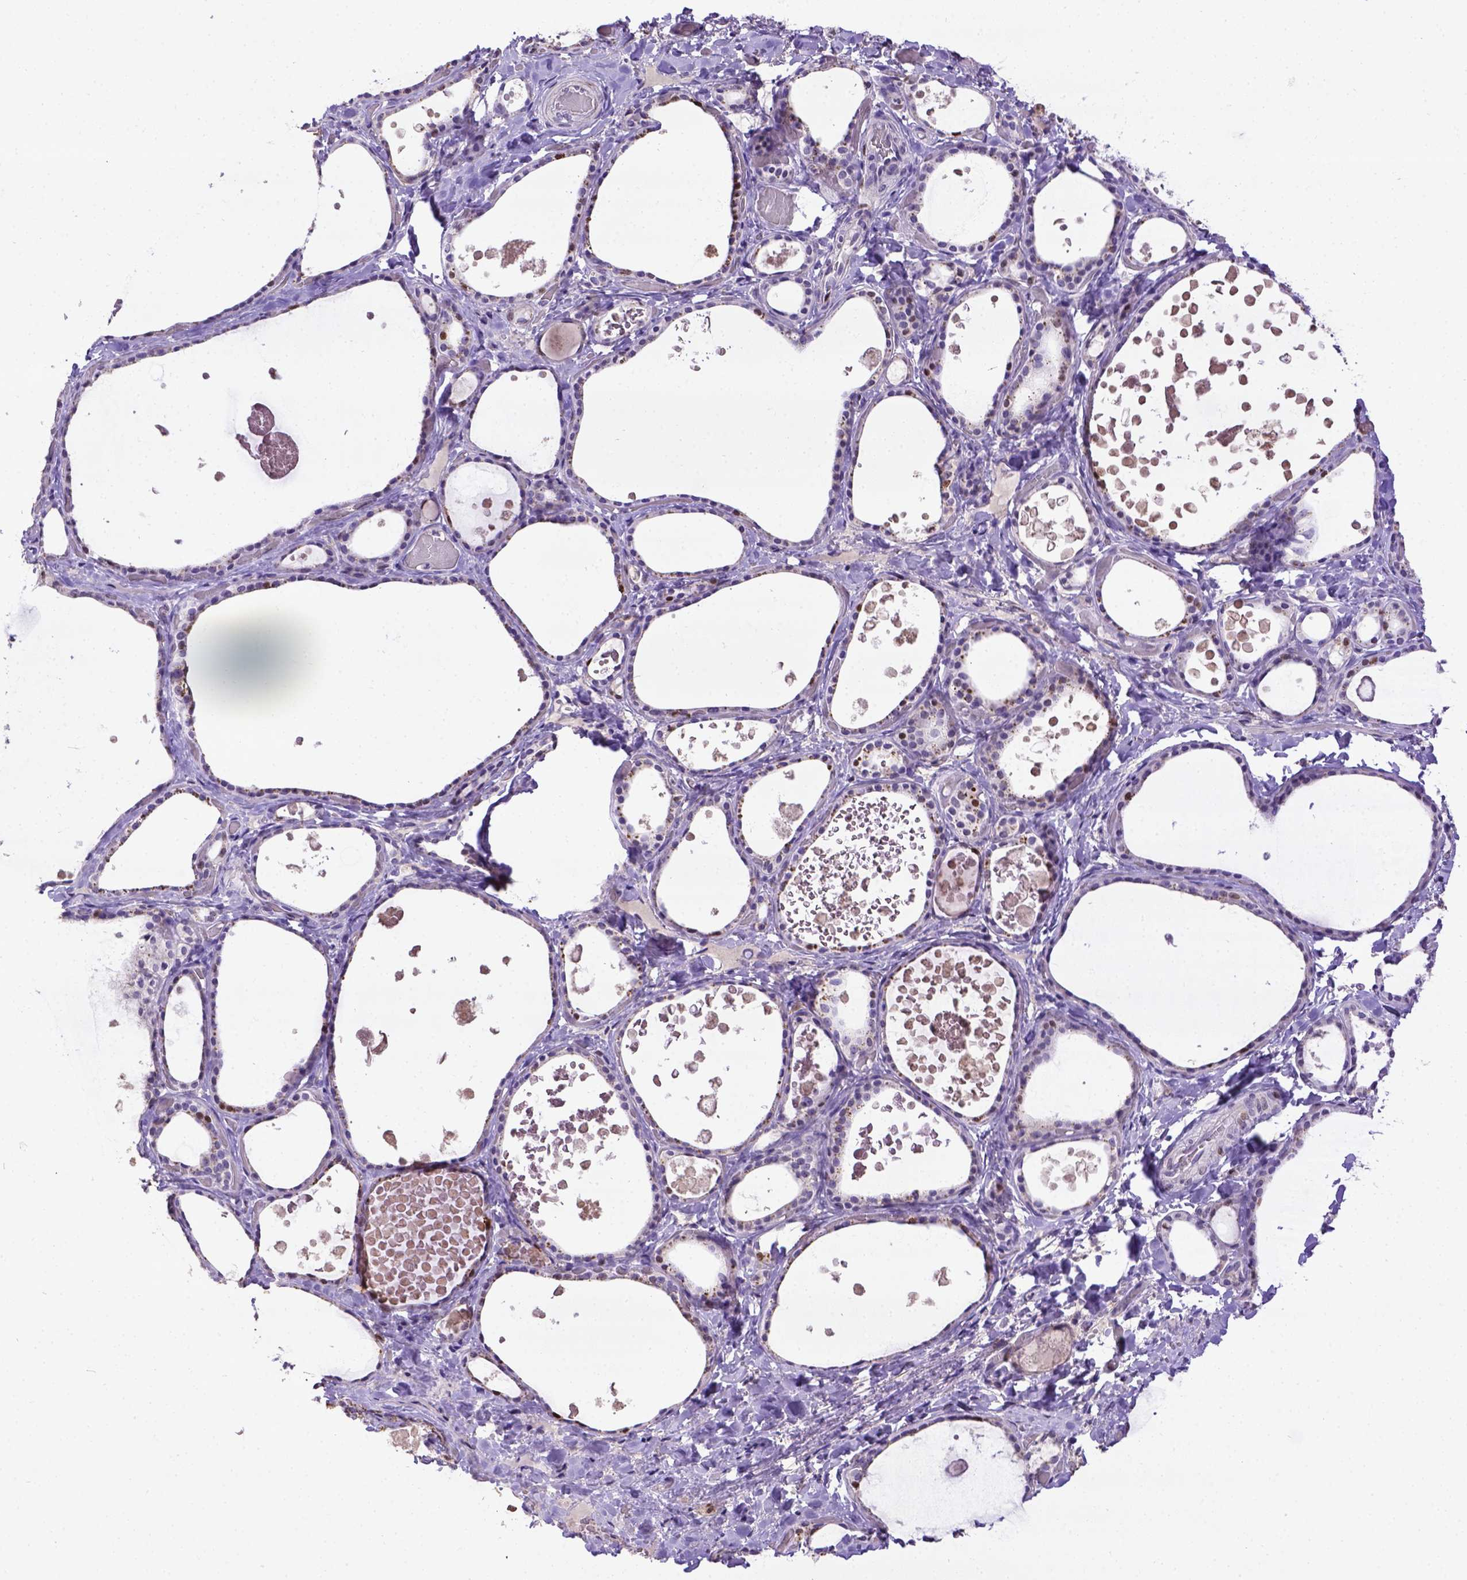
{"staining": {"intensity": "strong", "quantity": "<25%", "location": "nuclear"}, "tissue": "thyroid gland", "cell_type": "Glandular cells", "image_type": "normal", "snomed": [{"axis": "morphology", "description": "Normal tissue, NOS"}, {"axis": "topography", "description": "Thyroid gland"}], "caption": "There is medium levels of strong nuclear staining in glandular cells of normal thyroid gland, as demonstrated by immunohistochemical staining (brown color).", "gene": "CDKN1A", "patient": {"sex": "female", "age": 56}}